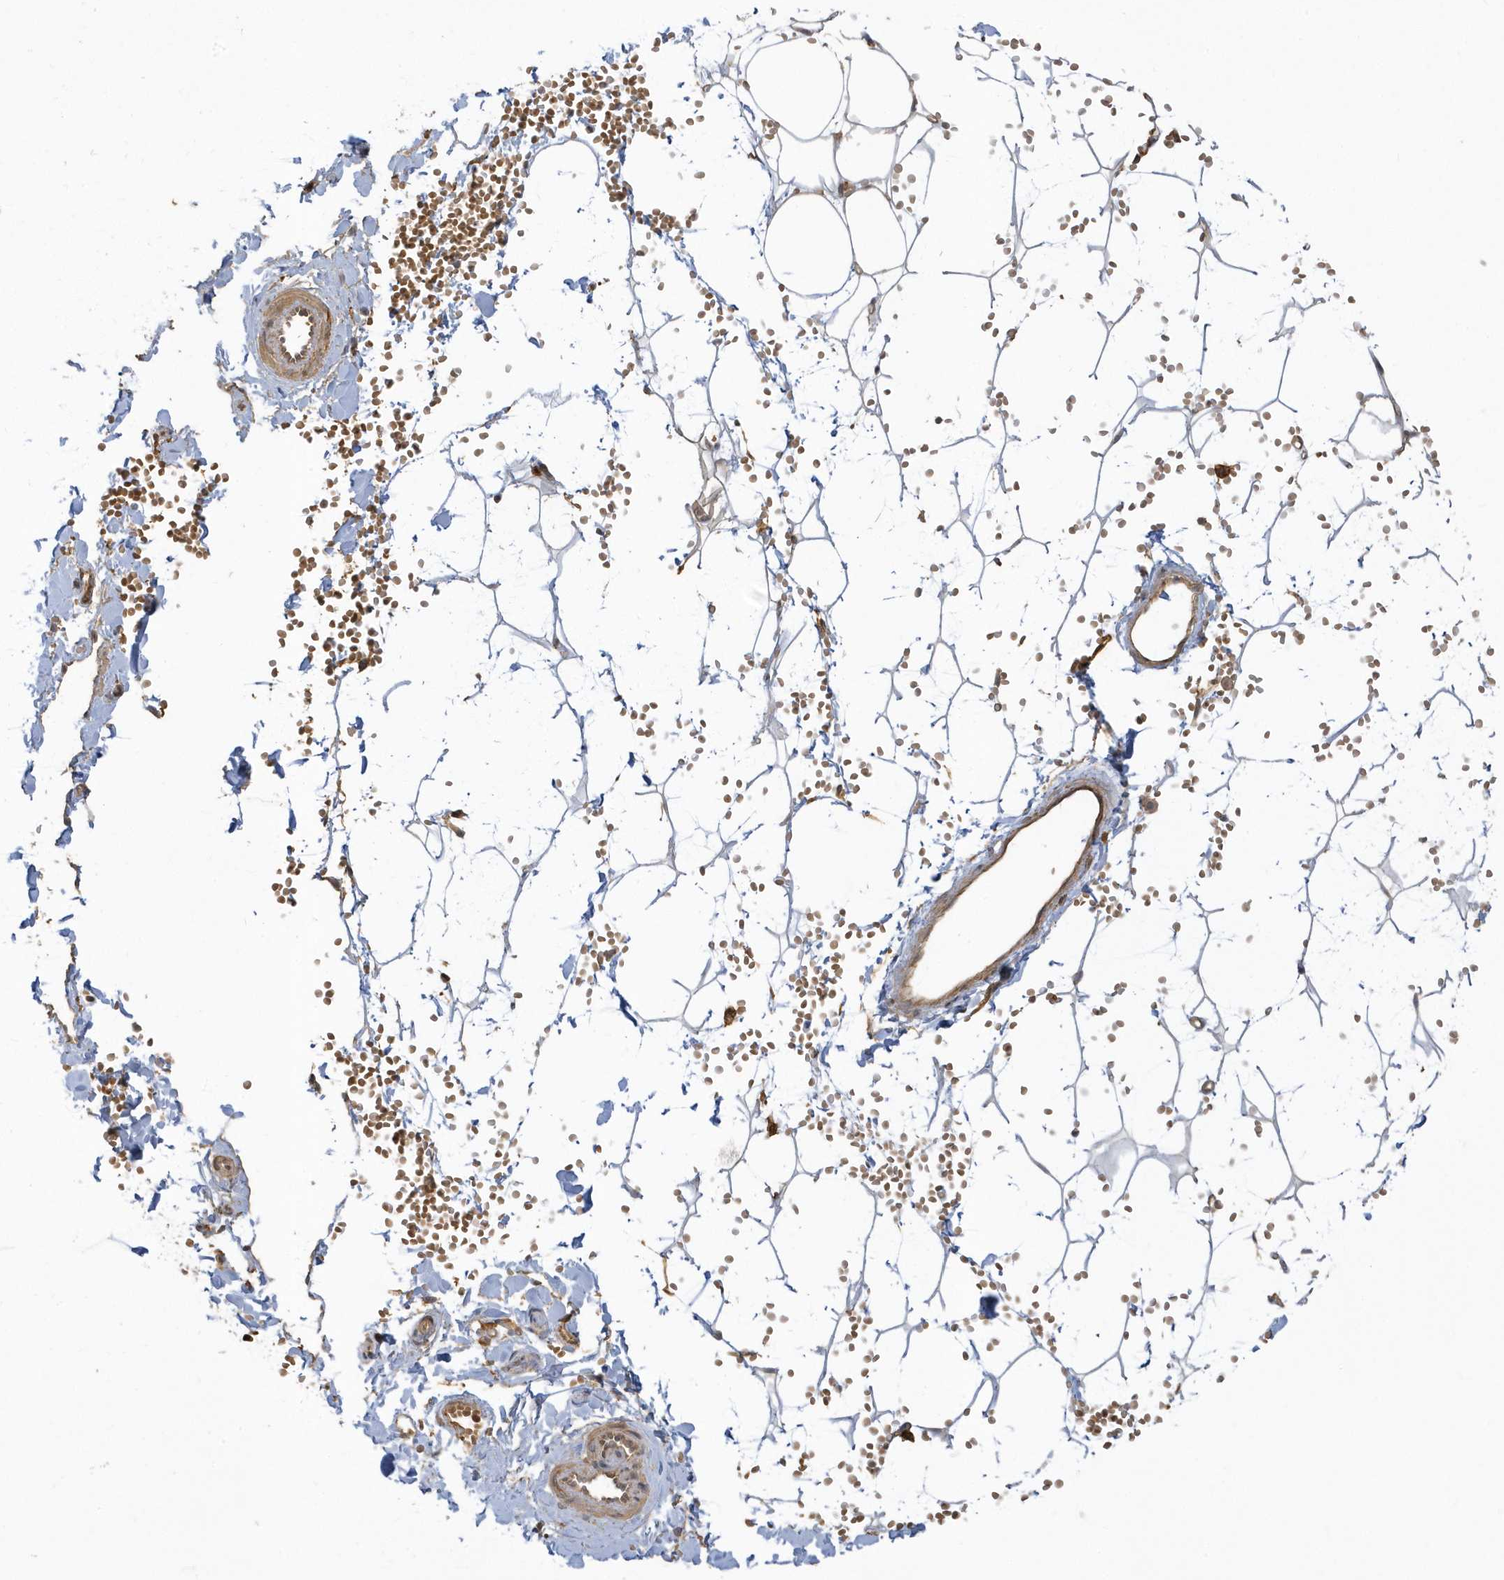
{"staining": {"intensity": "weak", "quantity": ">75%", "location": "cytoplasmic/membranous"}, "tissue": "adipose tissue", "cell_type": "Adipocytes", "image_type": "normal", "snomed": [{"axis": "morphology", "description": "Normal tissue, NOS"}, {"axis": "topography", "description": "Breast"}], "caption": "Protein expression analysis of normal human adipose tissue reveals weak cytoplasmic/membranous staining in approximately >75% of adipocytes. (DAB (3,3'-diaminobenzidine) = brown stain, brightfield microscopy at high magnification).", "gene": "ZBTB8A", "patient": {"sex": "female", "age": 23}}